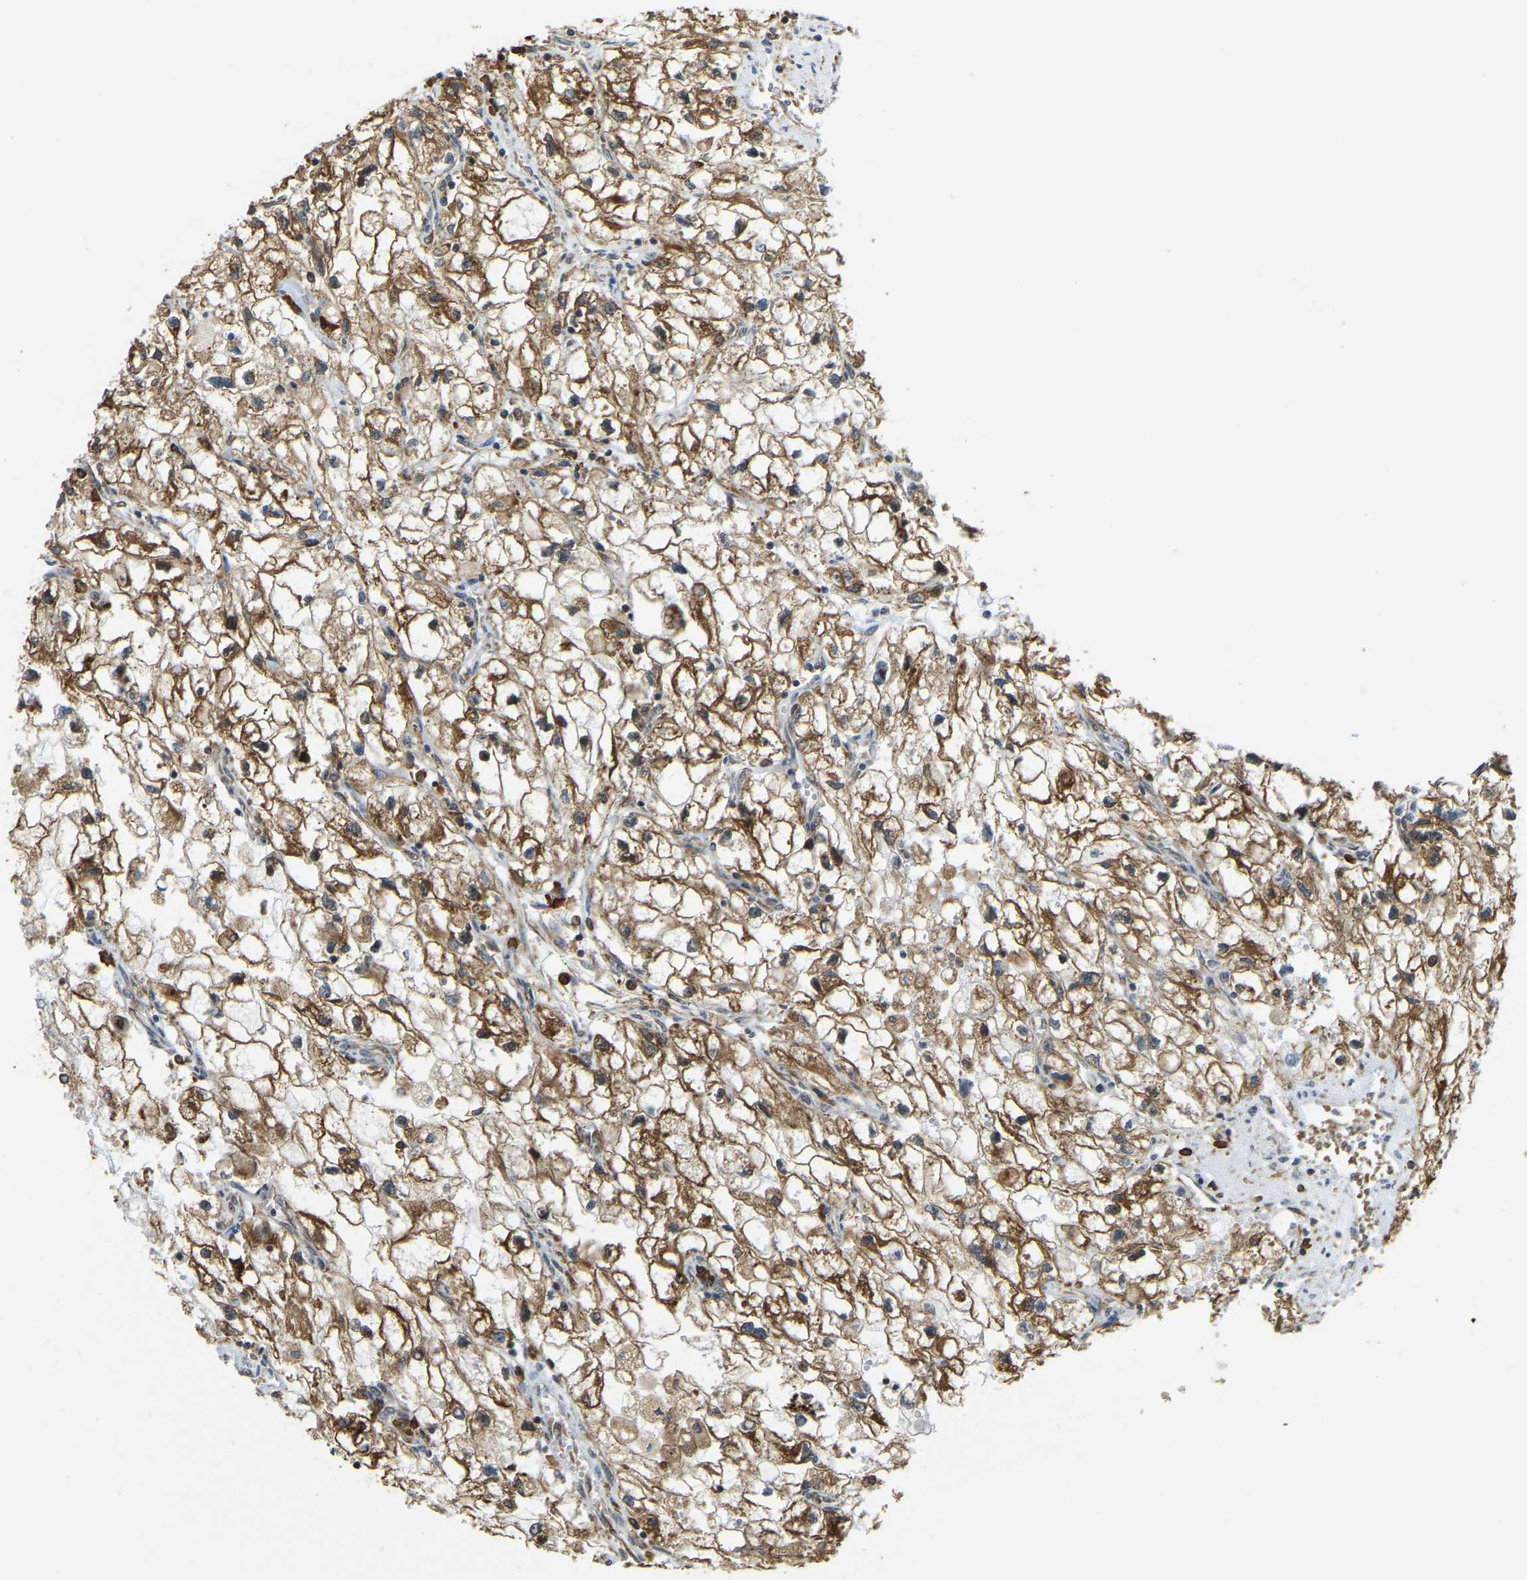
{"staining": {"intensity": "strong", "quantity": ">75%", "location": "cytoplasmic/membranous"}, "tissue": "renal cancer", "cell_type": "Tumor cells", "image_type": "cancer", "snomed": [{"axis": "morphology", "description": "Adenocarcinoma, NOS"}, {"axis": "topography", "description": "Kidney"}], "caption": "Brown immunohistochemical staining in human renal cancer reveals strong cytoplasmic/membranous expression in about >75% of tumor cells. The staining was performed using DAB (3,3'-diaminobenzidine) to visualize the protein expression in brown, while the nuclei were stained in blue with hematoxylin (Magnification: 20x).", "gene": "RNF115", "patient": {"sex": "female", "age": 70}}